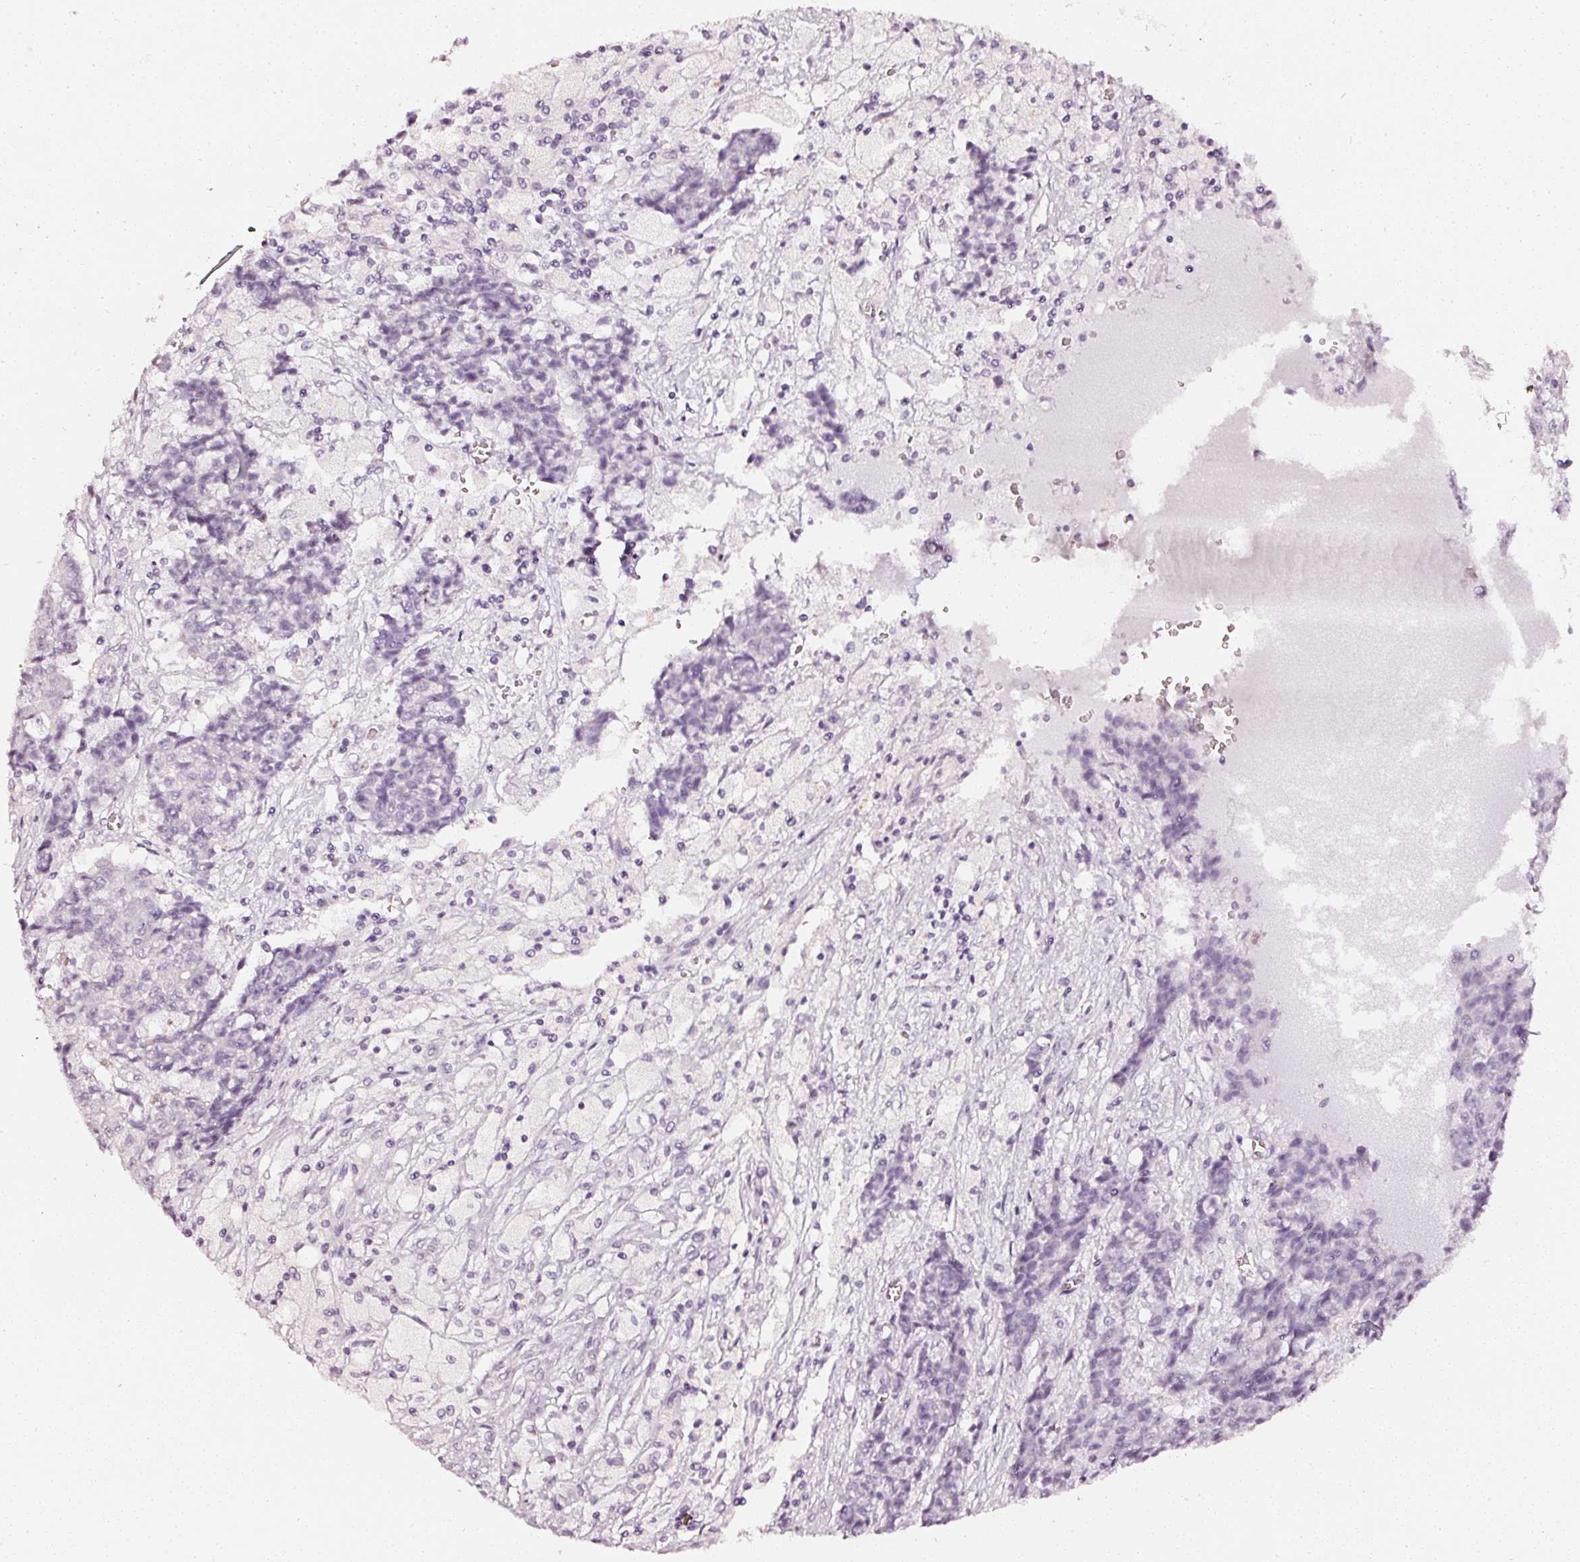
{"staining": {"intensity": "negative", "quantity": "none", "location": "none"}, "tissue": "ovarian cancer", "cell_type": "Tumor cells", "image_type": "cancer", "snomed": [{"axis": "morphology", "description": "Carcinoma, endometroid"}, {"axis": "topography", "description": "Ovary"}], "caption": "Immunohistochemical staining of human ovarian endometroid carcinoma demonstrates no significant positivity in tumor cells. (DAB immunohistochemistry, high magnification).", "gene": "CNP", "patient": {"sex": "female", "age": 42}}